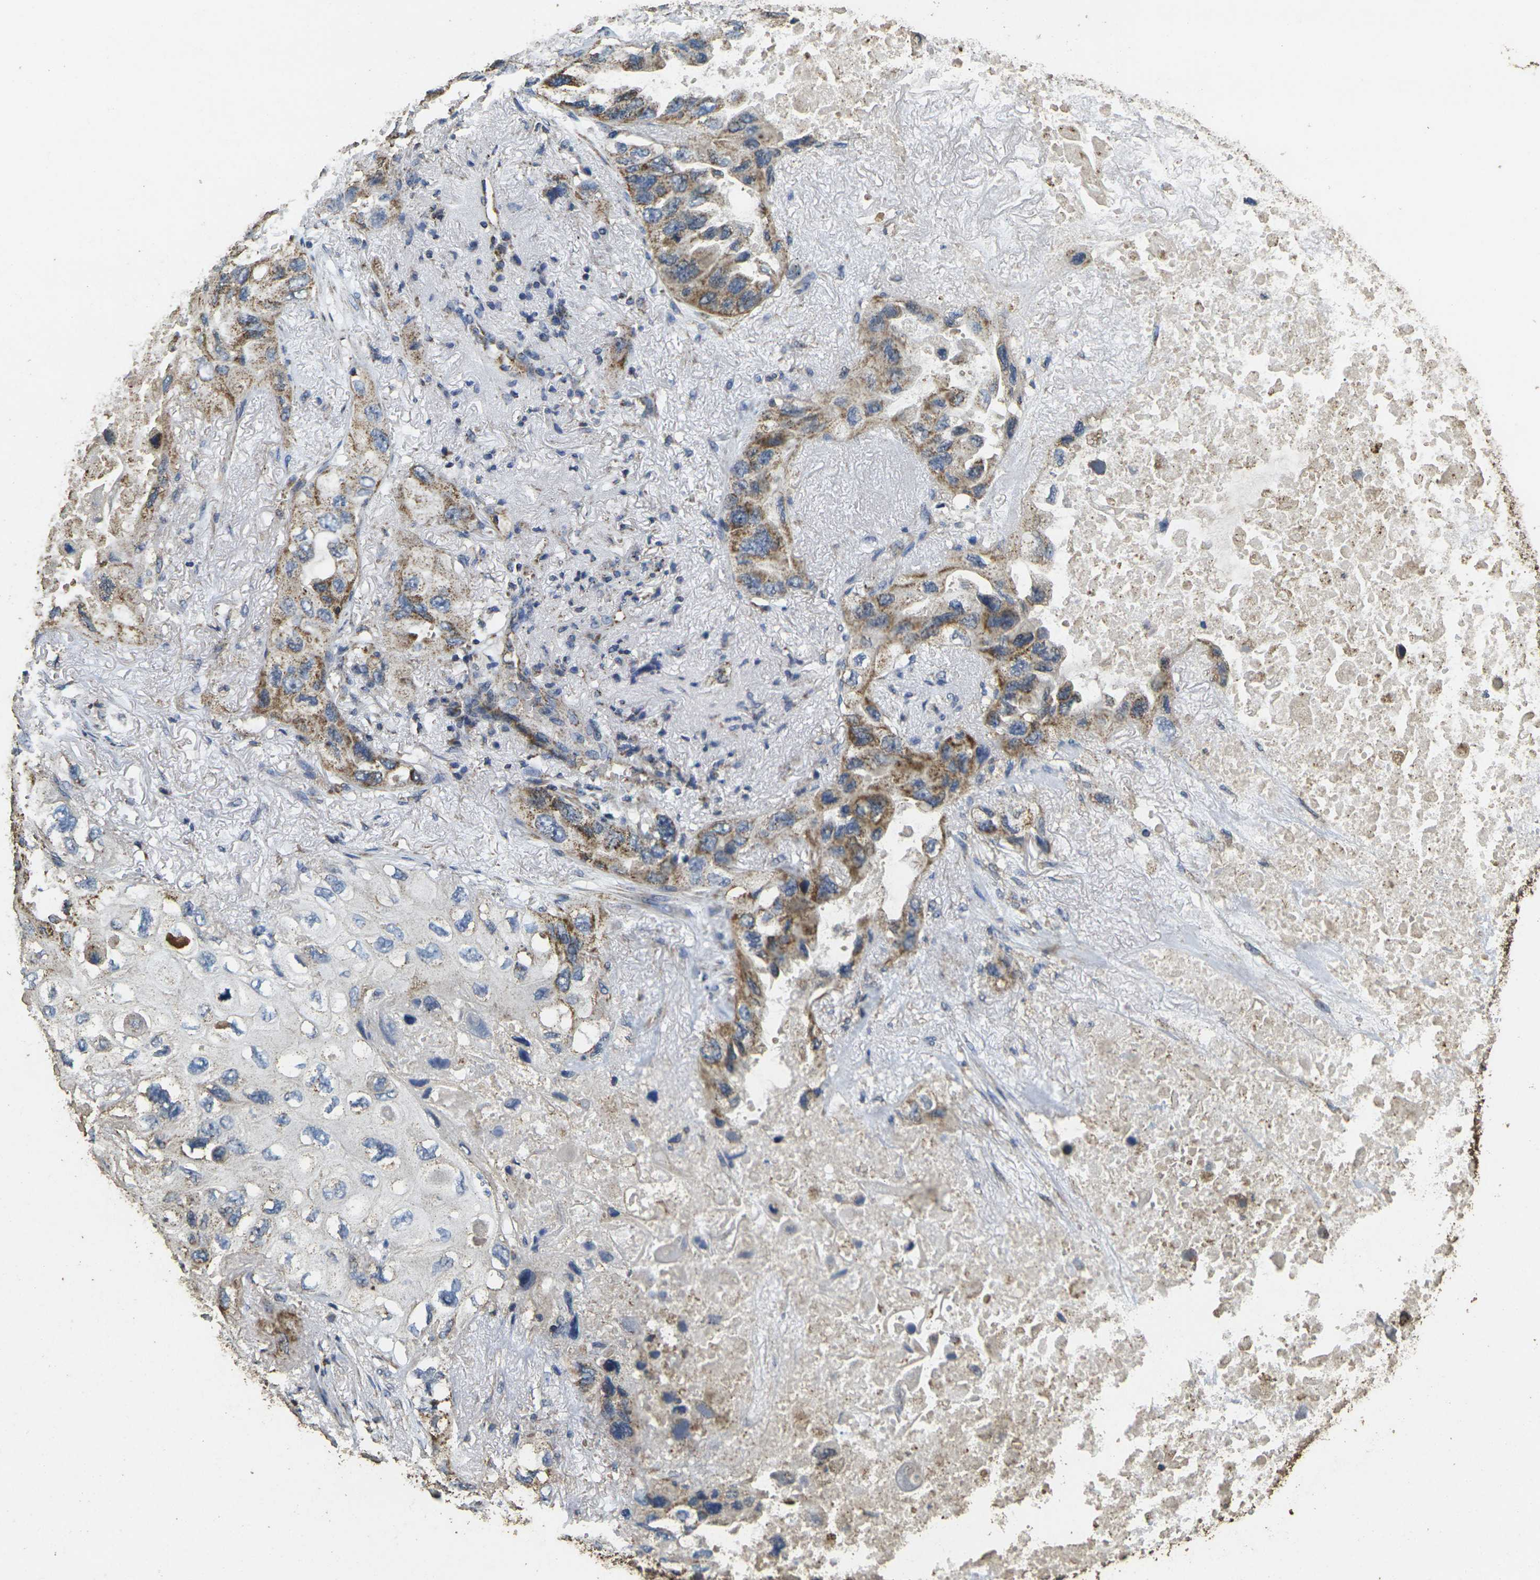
{"staining": {"intensity": "moderate", "quantity": "25%-75%", "location": "cytoplasmic/membranous"}, "tissue": "lung cancer", "cell_type": "Tumor cells", "image_type": "cancer", "snomed": [{"axis": "morphology", "description": "Squamous cell carcinoma, NOS"}, {"axis": "topography", "description": "Lung"}], "caption": "Immunohistochemistry (IHC) image of lung squamous cell carcinoma stained for a protein (brown), which displays medium levels of moderate cytoplasmic/membranous positivity in approximately 25%-75% of tumor cells.", "gene": "MAPK11", "patient": {"sex": "female", "age": 73}}